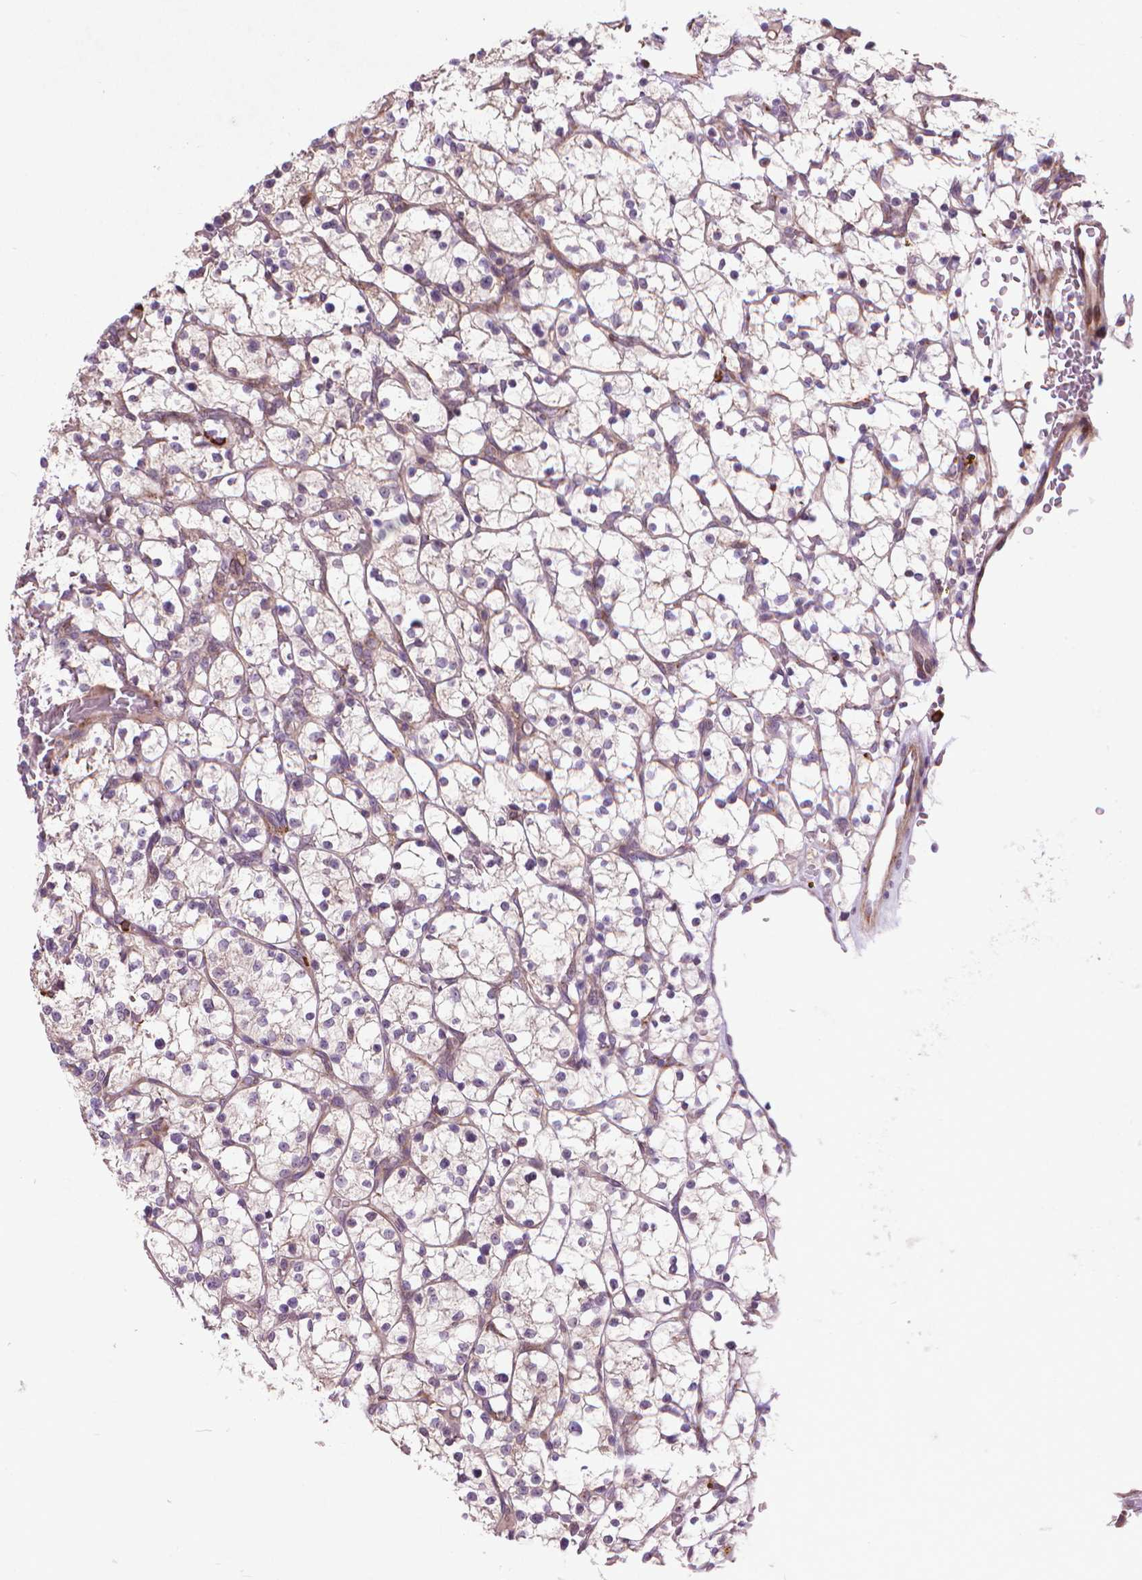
{"staining": {"intensity": "weak", "quantity": "<25%", "location": "cytoplasmic/membranous"}, "tissue": "renal cancer", "cell_type": "Tumor cells", "image_type": "cancer", "snomed": [{"axis": "morphology", "description": "Adenocarcinoma, NOS"}, {"axis": "topography", "description": "Kidney"}], "caption": "Immunohistochemistry (IHC) of renal cancer exhibits no expression in tumor cells.", "gene": "MYH14", "patient": {"sex": "female", "age": 64}}